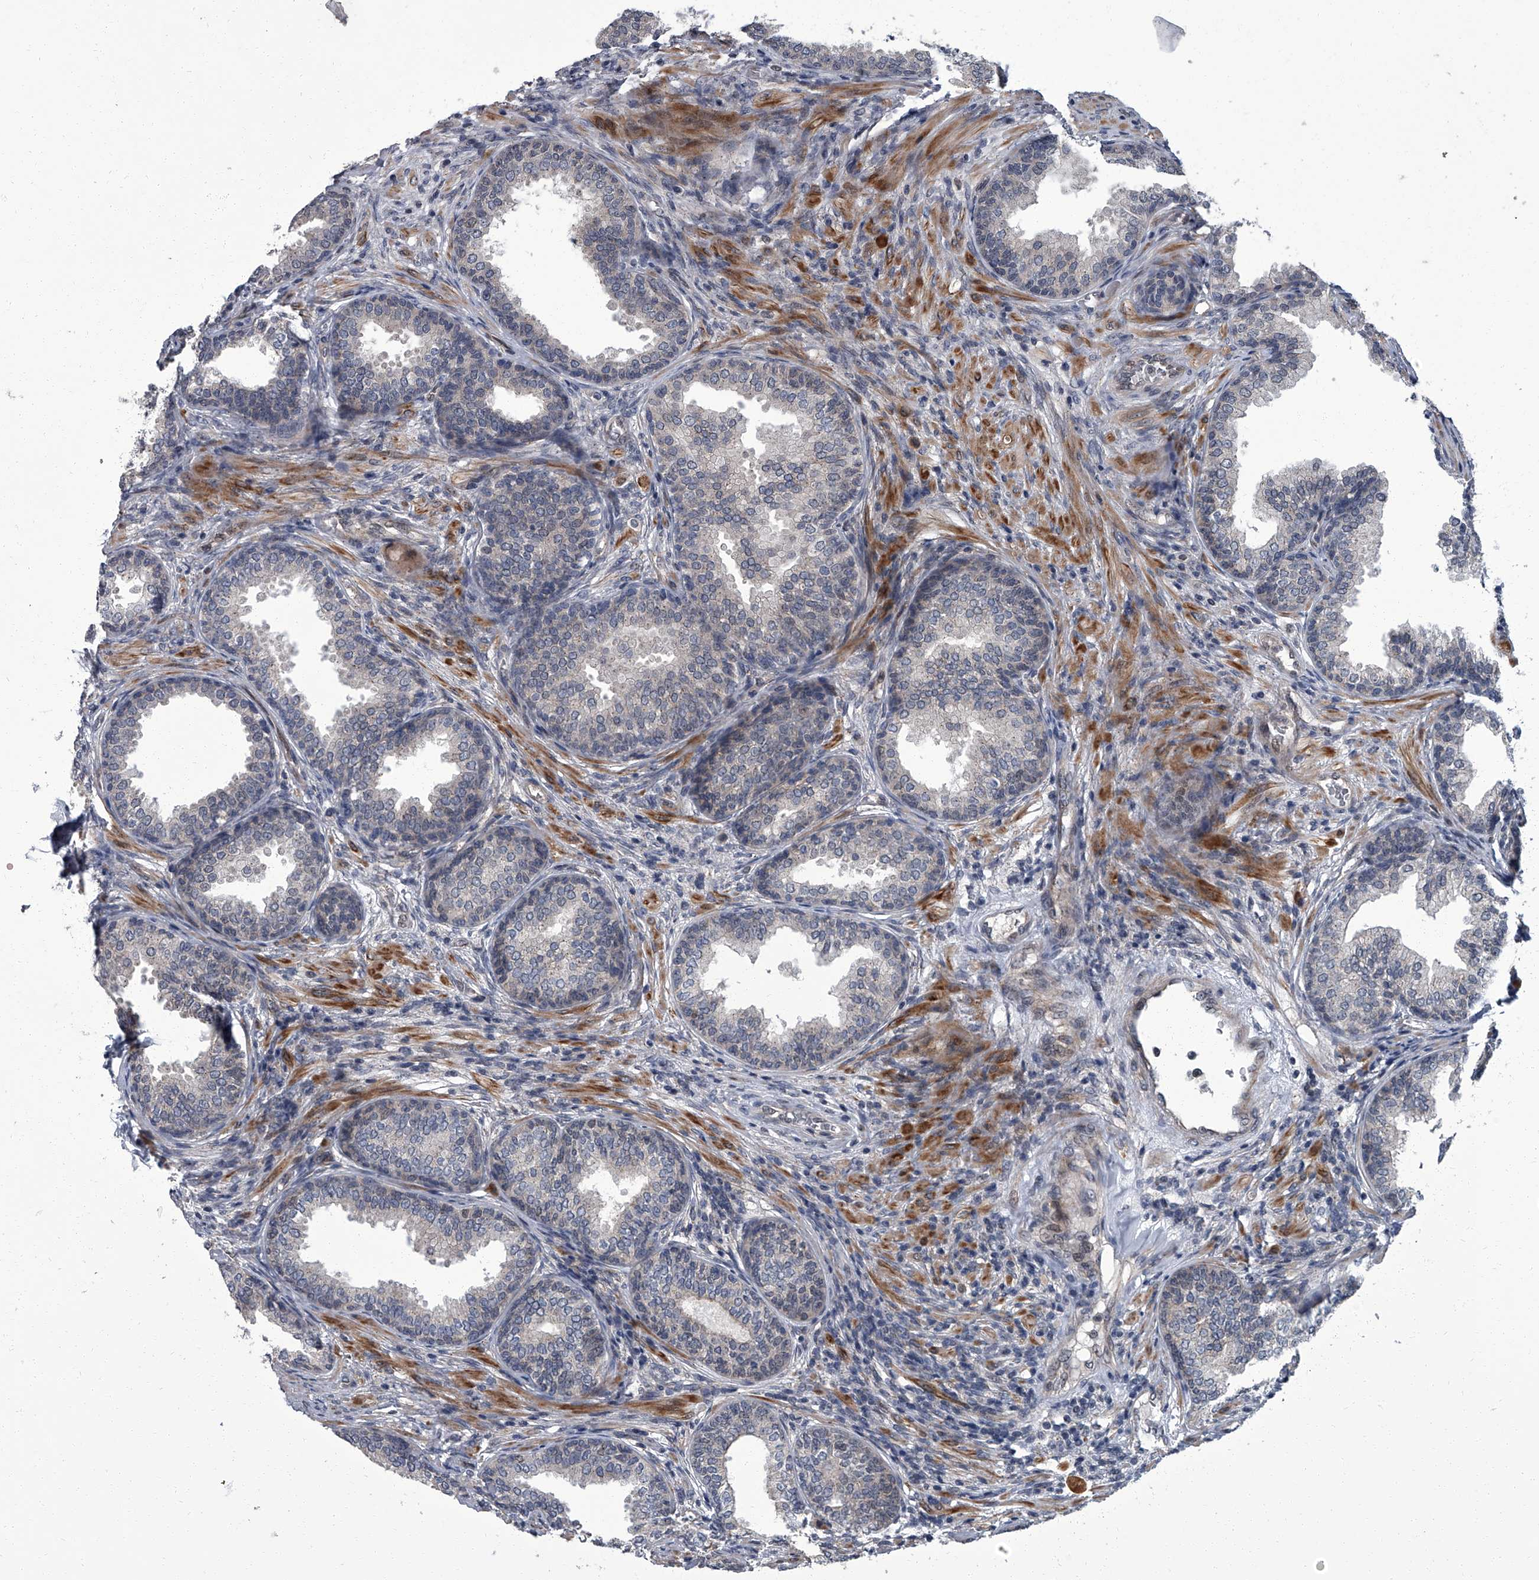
{"staining": {"intensity": "negative", "quantity": "none", "location": "none"}, "tissue": "prostate", "cell_type": "Glandular cells", "image_type": "normal", "snomed": [{"axis": "morphology", "description": "Normal tissue, NOS"}, {"axis": "topography", "description": "Prostate"}], "caption": "High power microscopy micrograph of an IHC histopathology image of normal prostate, revealing no significant positivity in glandular cells. The staining was performed using DAB (3,3'-diaminobenzidine) to visualize the protein expression in brown, while the nuclei were stained in blue with hematoxylin (Magnification: 20x).", "gene": "ZNF274", "patient": {"sex": "male", "age": 76}}